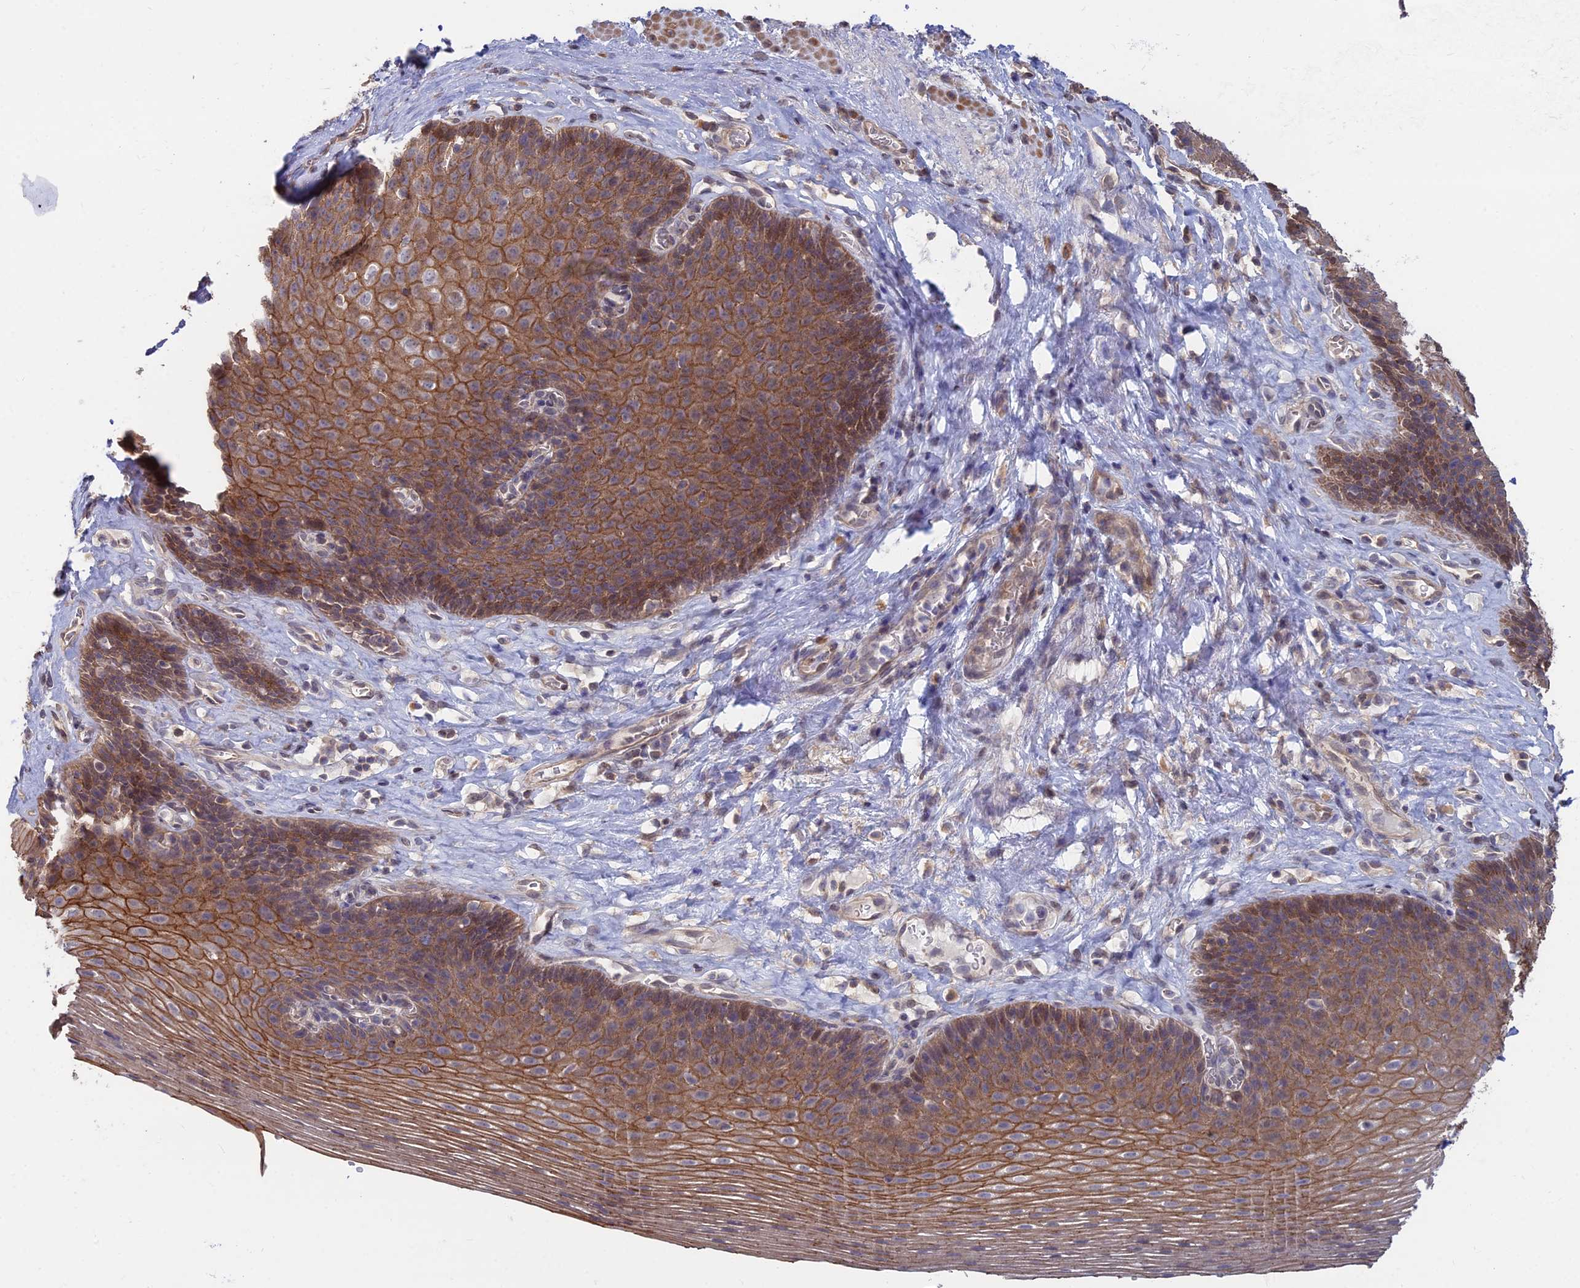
{"staining": {"intensity": "strong", "quantity": ">75%", "location": "cytoplasmic/membranous"}, "tissue": "esophagus", "cell_type": "Squamous epithelial cells", "image_type": "normal", "snomed": [{"axis": "morphology", "description": "Normal tissue, NOS"}, {"axis": "topography", "description": "Esophagus"}], "caption": "Esophagus stained with immunohistochemistry (IHC) reveals strong cytoplasmic/membranous positivity in about >75% of squamous epithelial cells.", "gene": "OPA3", "patient": {"sex": "female", "age": 66}}